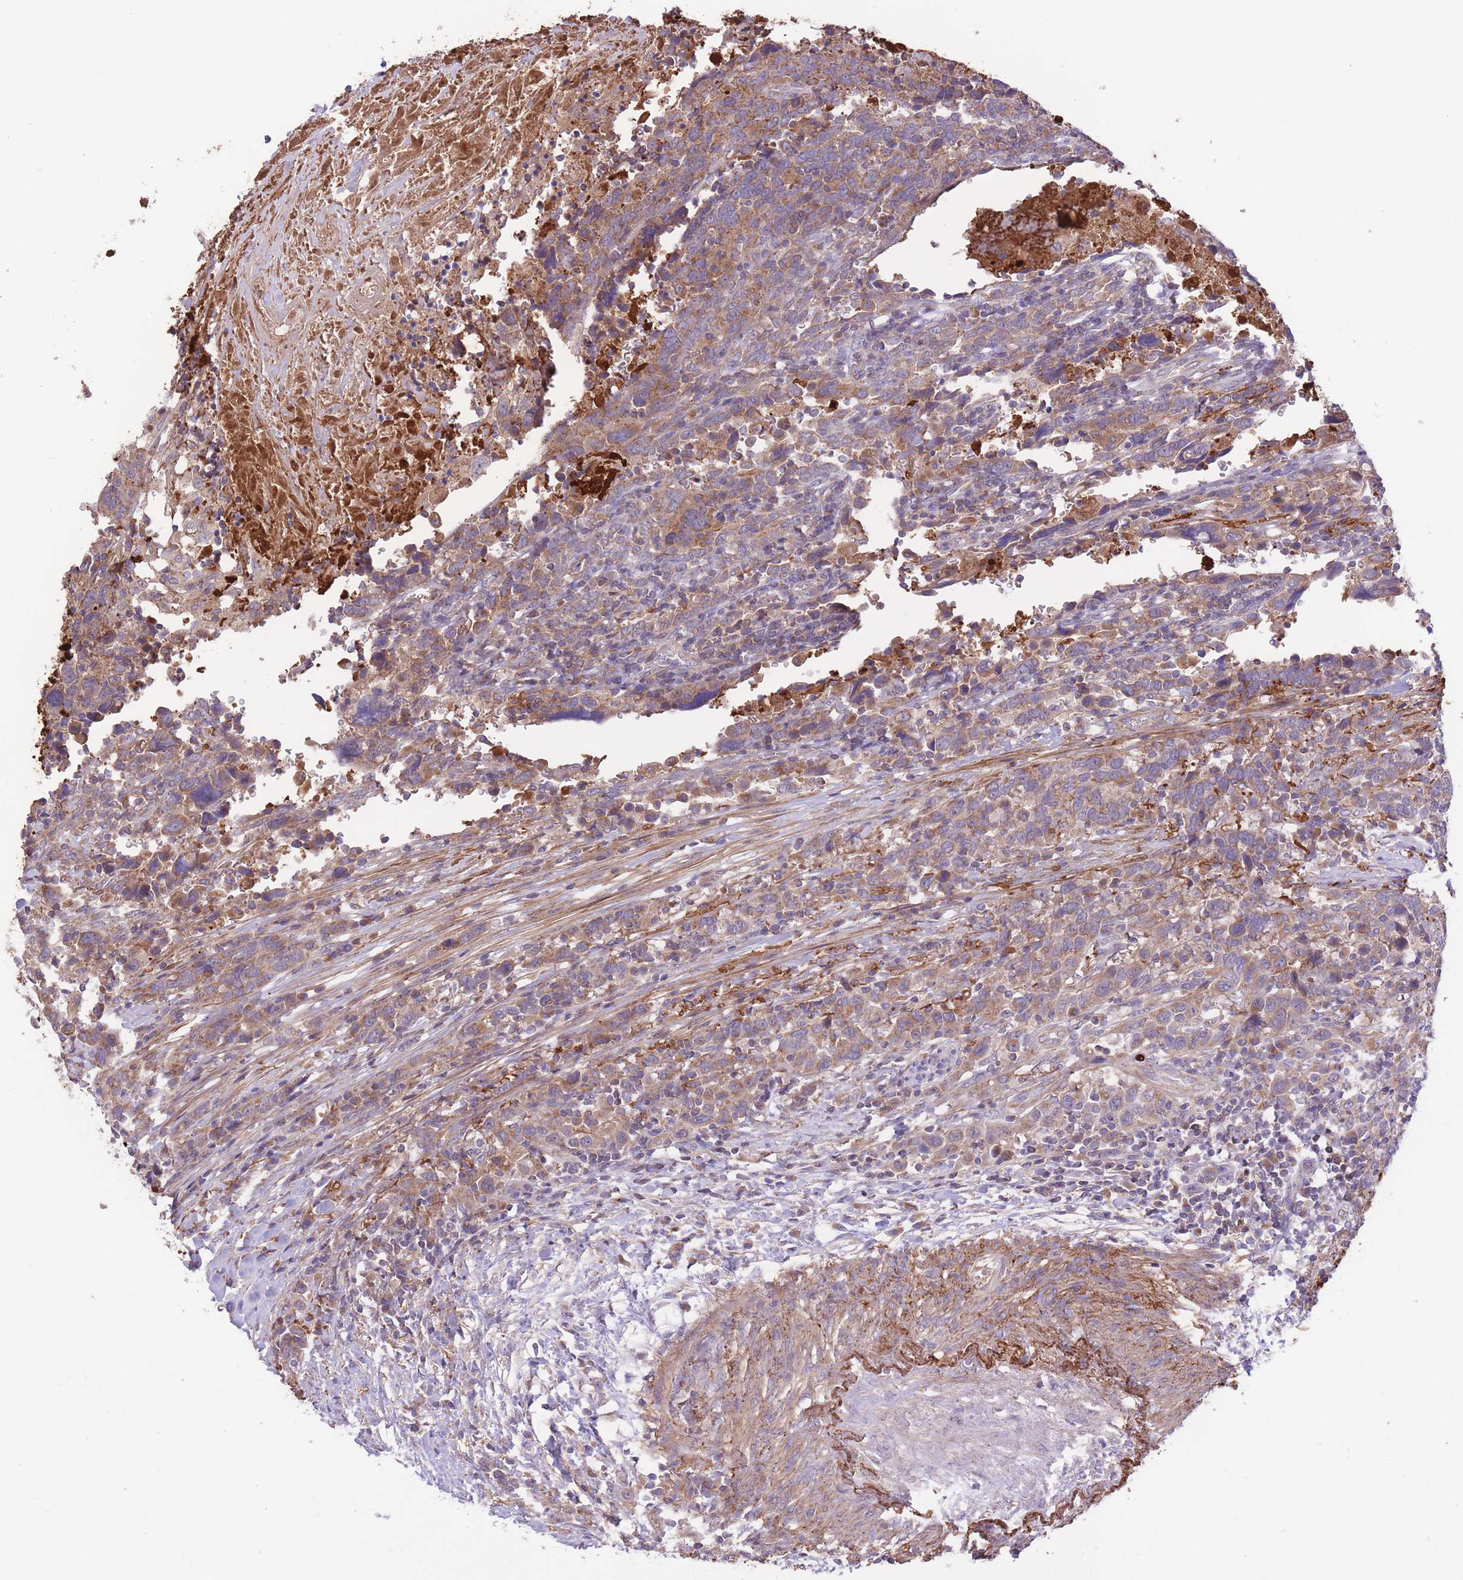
{"staining": {"intensity": "weak", "quantity": ">75%", "location": "cytoplasmic/membranous"}, "tissue": "urothelial cancer", "cell_type": "Tumor cells", "image_type": "cancer", "snomed": [{"axis": "morphology", "description": "Urothelial carcinoma, High grade"}, {"axis": "topography", "description": "Urinary bladder"}], "caption": "Protein analysis of urothelial carcinoma (high-grade) tissue exhibits weak cytoplasmic/membranous staining in about >75% of tumor cells. The staining was performed using DAB (3,3'-diaminobenzidine) to visualize the protein expression in brown, while the nuclei were stained in blue with hematoxylin (Magnification: 20x).", "gene": "ATP13A2", "patient": {"sex": "male", "age": 61}}